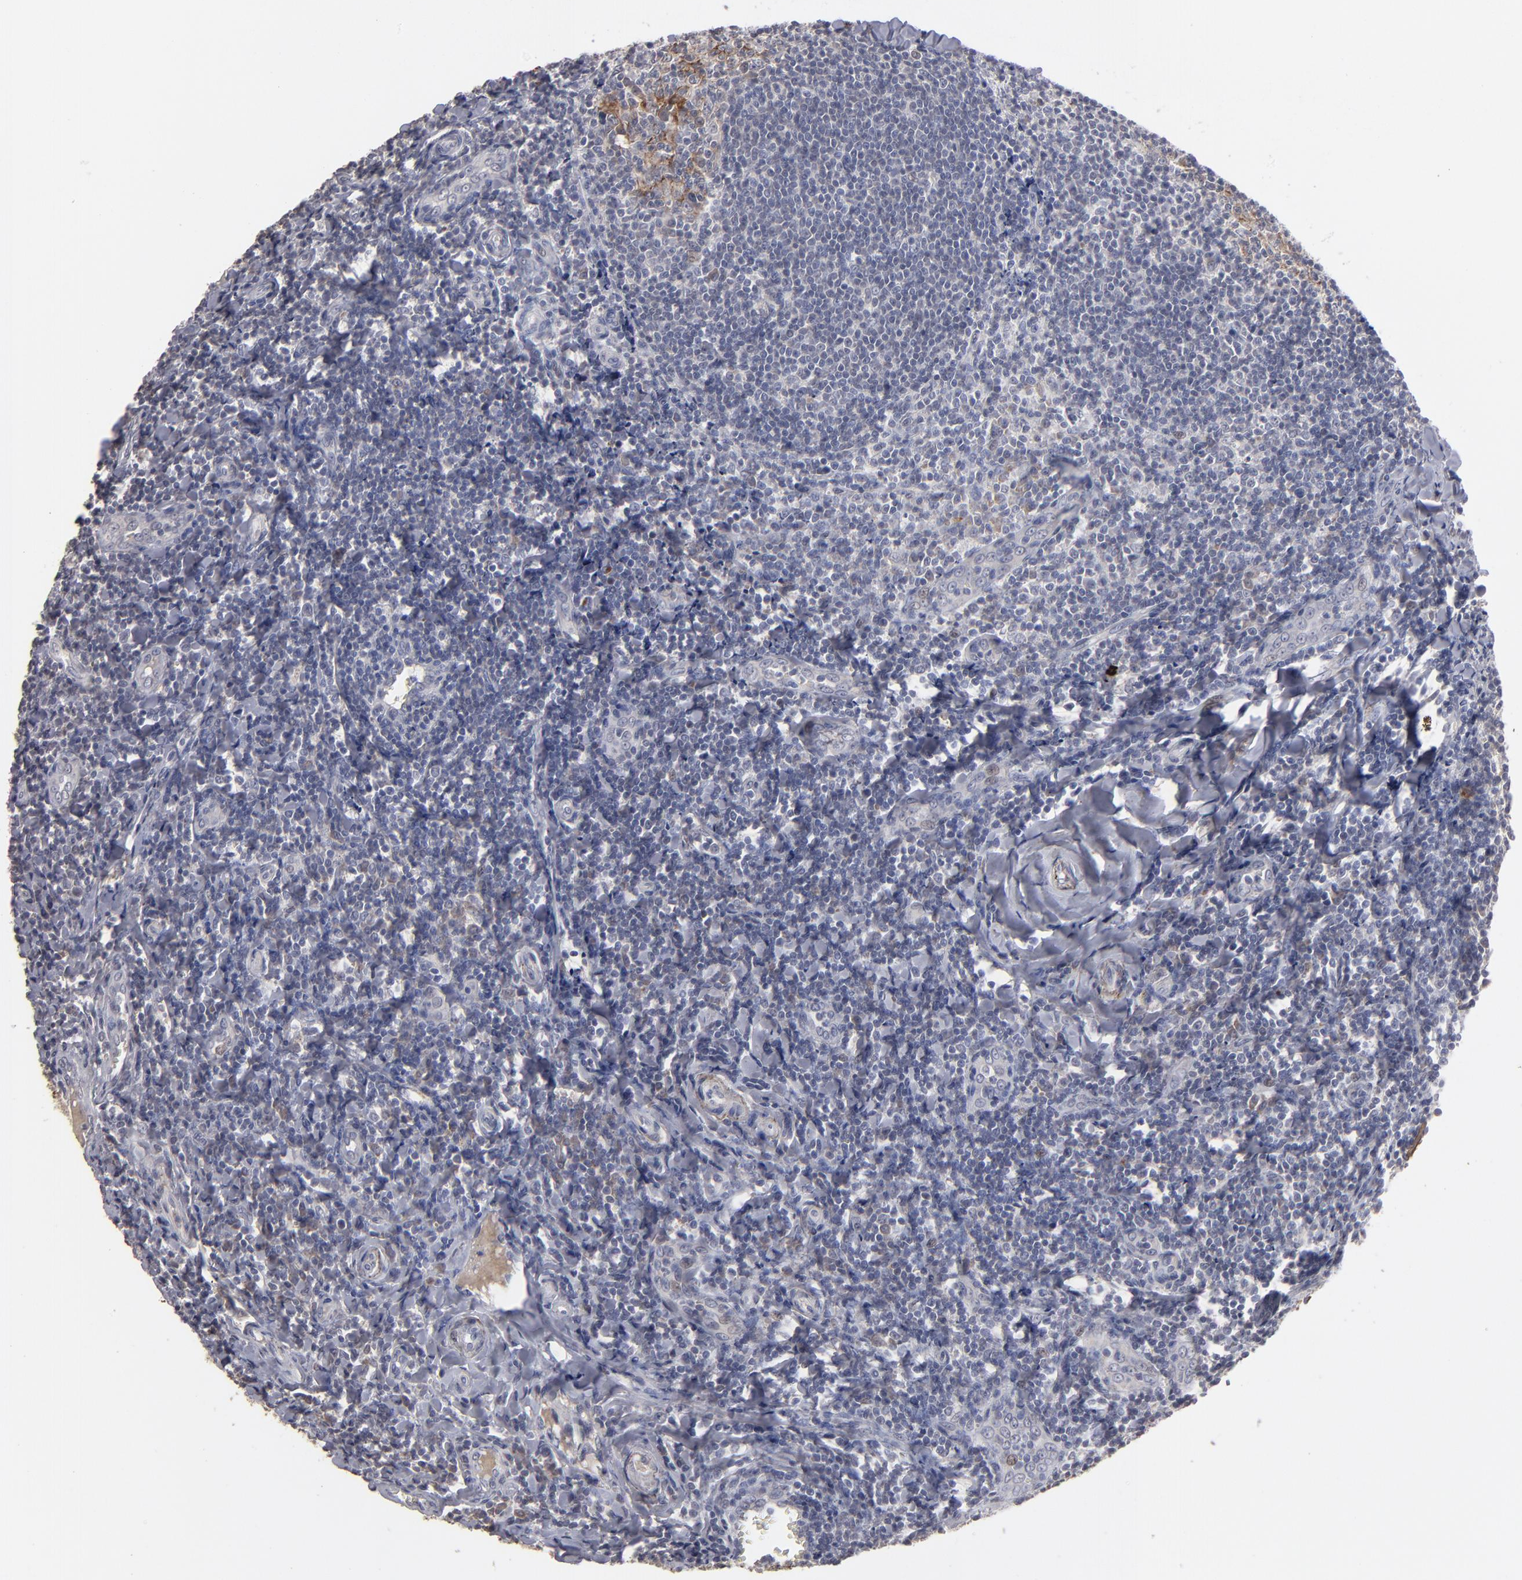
{"staining": {"intensity": "weak", "quantity": "<25%", "location": "cytoplasmic/membranous"}, "tissue": "tonsil", "cell_type": "Germinal center cells", "image_type": "normal", "snomed": [{"axis": "morphology", "description": "Normal tissue, NOS"}, {"axis": "topography", "description": "Tonsil"}], "caption": "Immunohistochemical staining of unremarkable human tonsil shows no significant staining in germinal center cells. (DAB (3,3'-diaminobenzidine) IHC, high magnification).", "gene": "GPM6B", "patient": {"sex": "male", "age": 20}}